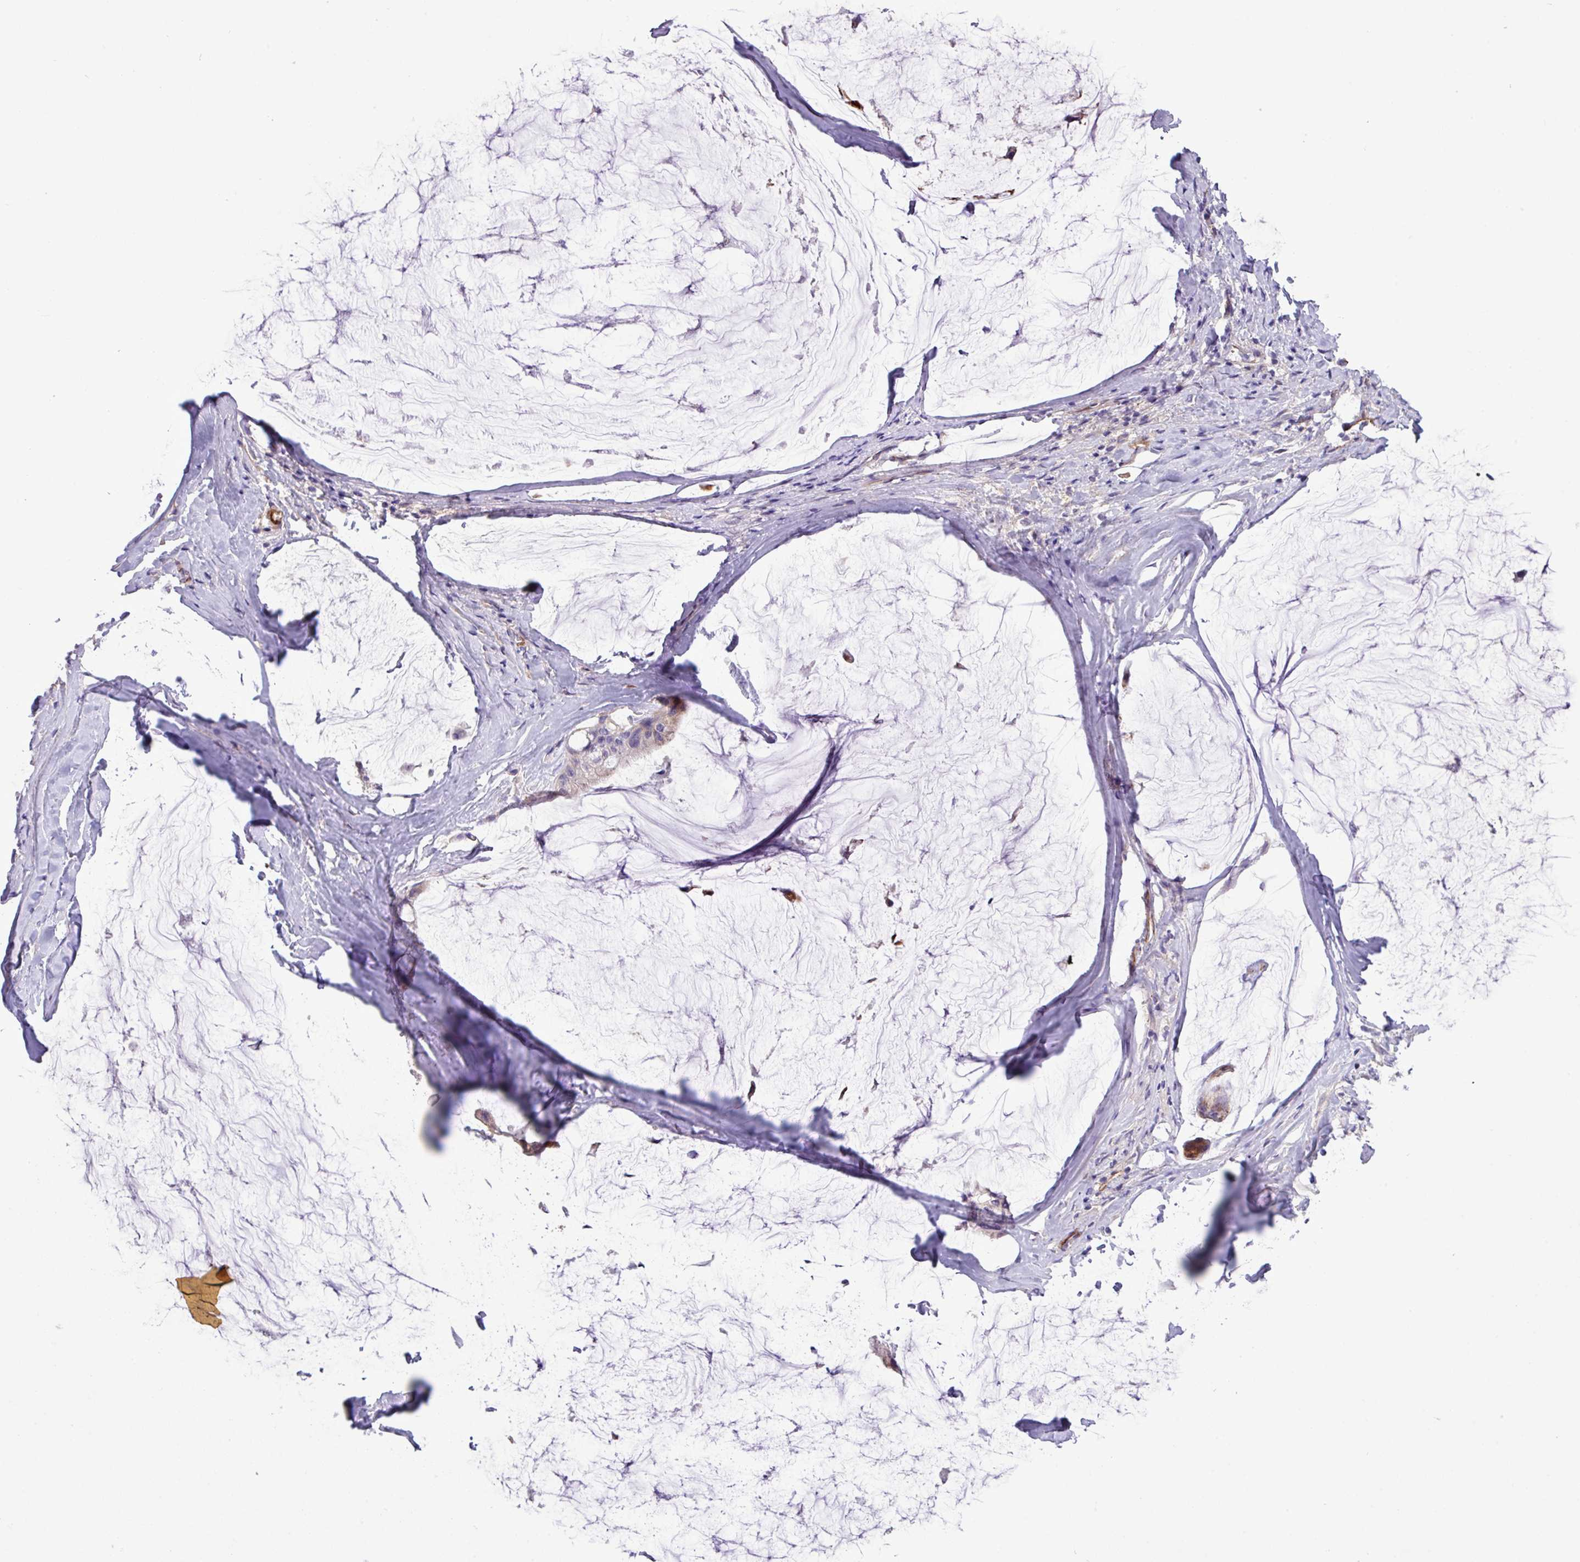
{"staining": {"intensity": "negative", "quantity": "none", "location": "none"}, "tissue": "ovarian cancer", "cell_type": "Tumor cells", "image_type": "cancer", "snomed": [{"axis": "morphology", "description": "Cystadenocarcinoma, mucinous, NOS"}, {"axis": "topography", "description": "Ovary"}], "caption": "Immunohistochemical staining of human ovarian mucinous cystadenocarcinoma shows no significant expression in tumor cells. Brightfield microscopy of immunohistochemistry (IHC) stained with DAB (3,3'-diaminobenzidine) (brown) and hematoxylin (blue), captured at high magnification.", "gene": "CD248", "patient": {"sex": "female", "age": 39}}